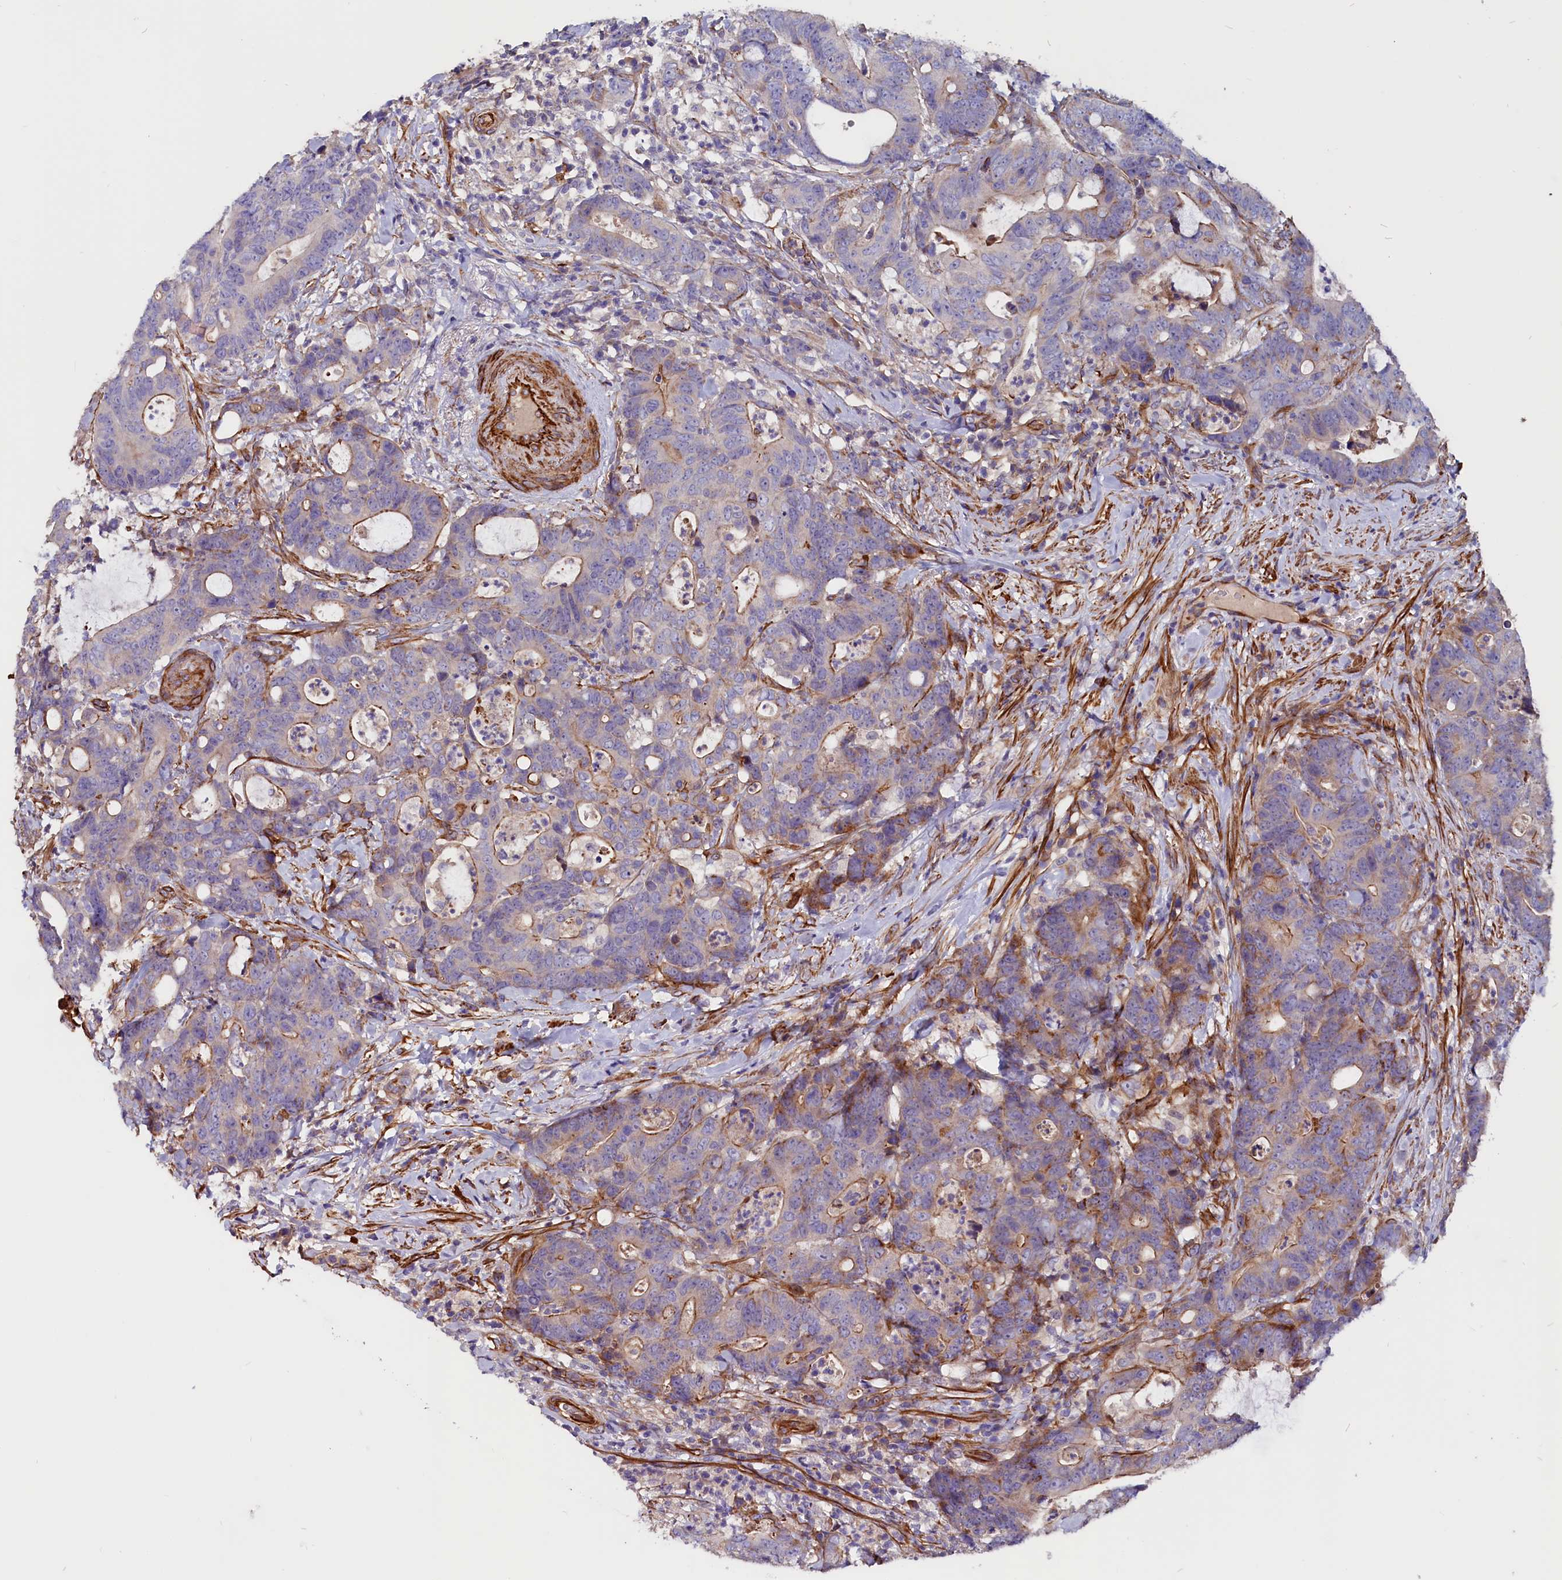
{"staining": {"intensity": "moderate", "quantity": "25%-75%", "location": "cytoplasmic/membranous"}, "tissue": "colorectal cancer", "cell_type": "Tumor cells", "image_type": "cancer", "snomed": [{"axis": "morphology", "description": "Adenocarcinoma, NOS"}, {"axis": "topography", "description": "Colon"}], "caption": "Immunohistochemical staining of human colorectal cancer (adenocarcinoma) shows moderate cytoplasmic/membranous protein positivity in approximately 25%-75% of tumor cells.", "gene": "ZNF749", "patient": {"sex": "female", "age": 82}}